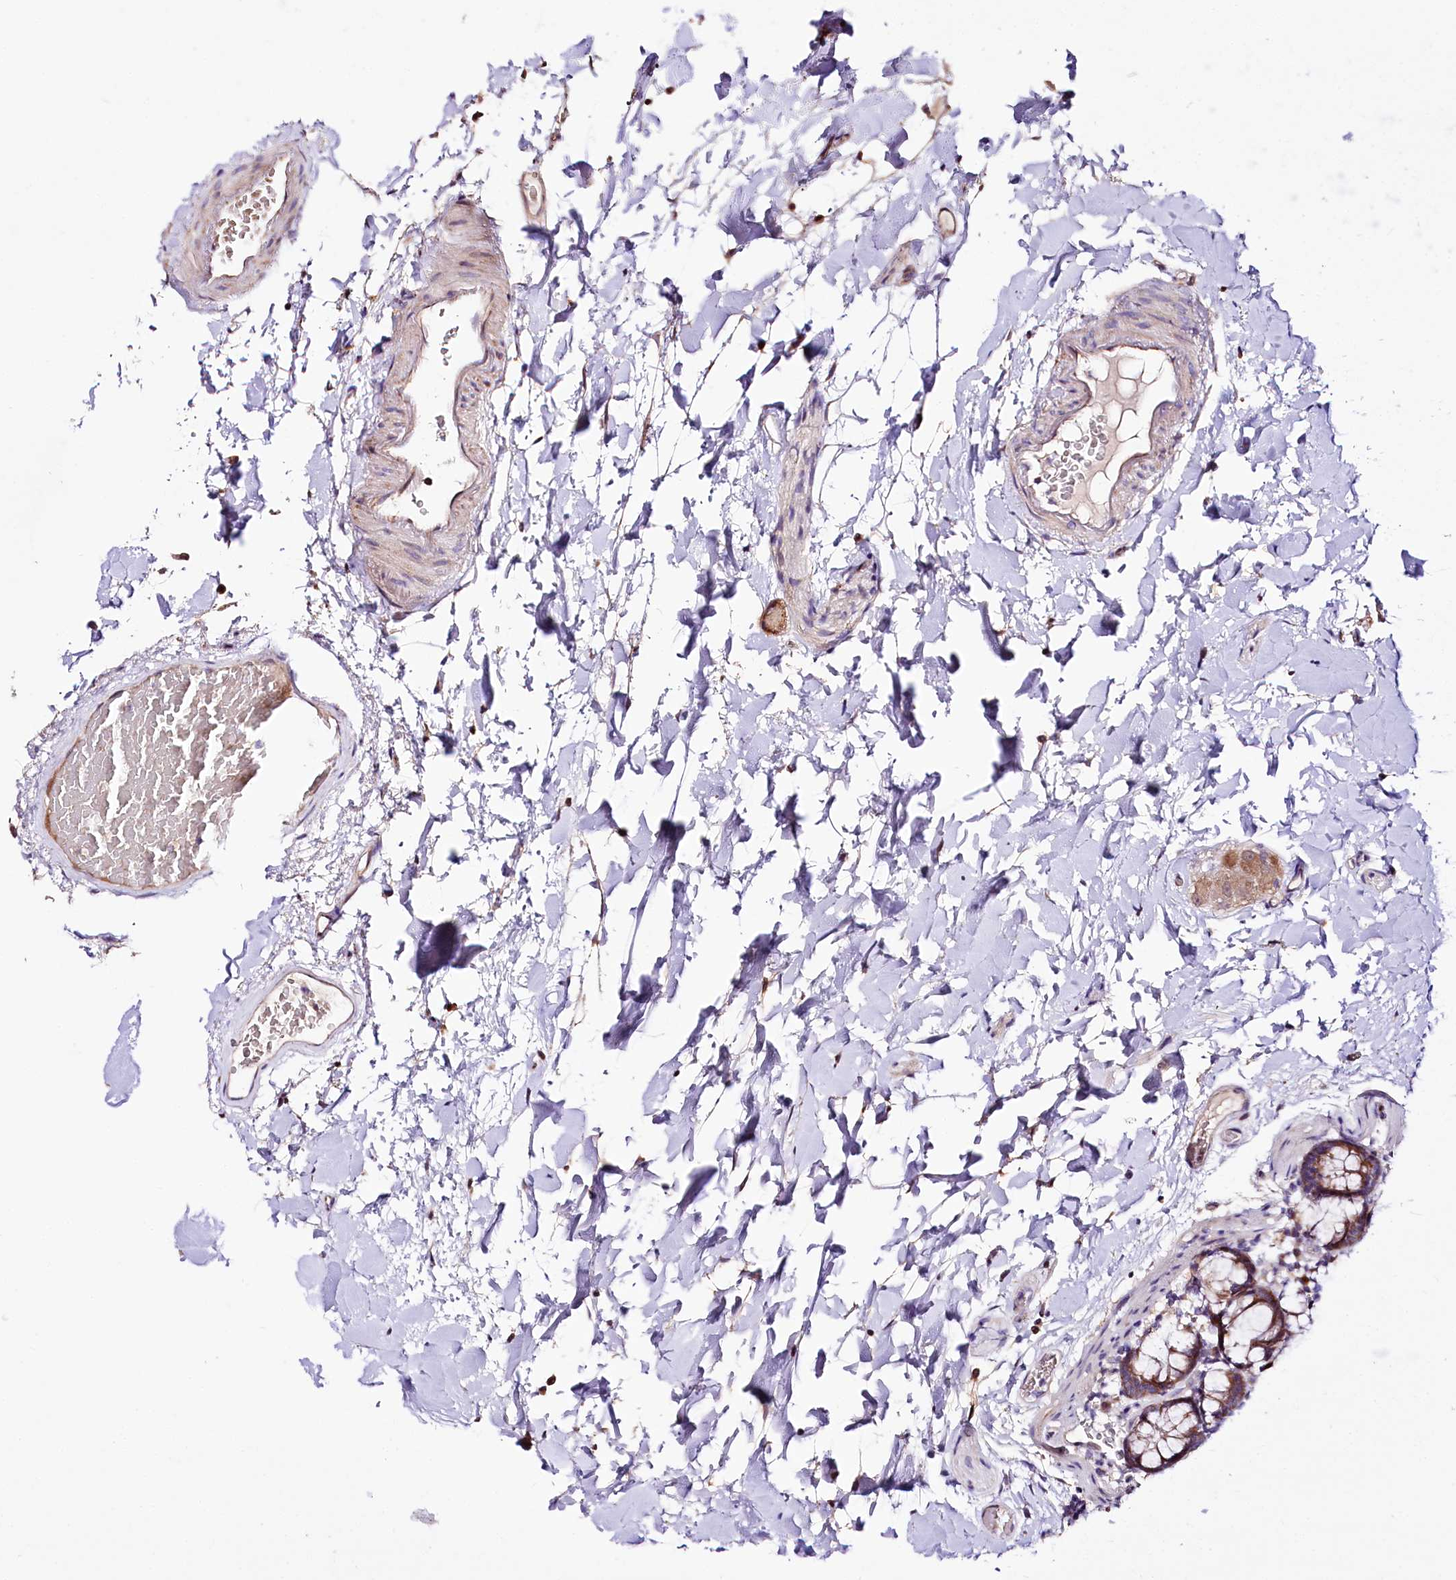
{"staining": {"intensity": "weak", "quantity": ">75%", "location": "cytoplasmic/membranous"}, "tissue": "colon", "cell_type": "Endothelial cells", "image_type": "normal", "snomed": [{"axis": "morphology", "description": "Normal tissue, NOS"}, {"axis": "topography", "description": "Colon"}], "caption": "Colon stained with a brown dye reveals weak cytoplasmic/membranous positive staining in about >75% of endothelial cells.", "gene": "ST7", "patient": {"sex": "male", "age": 75}}